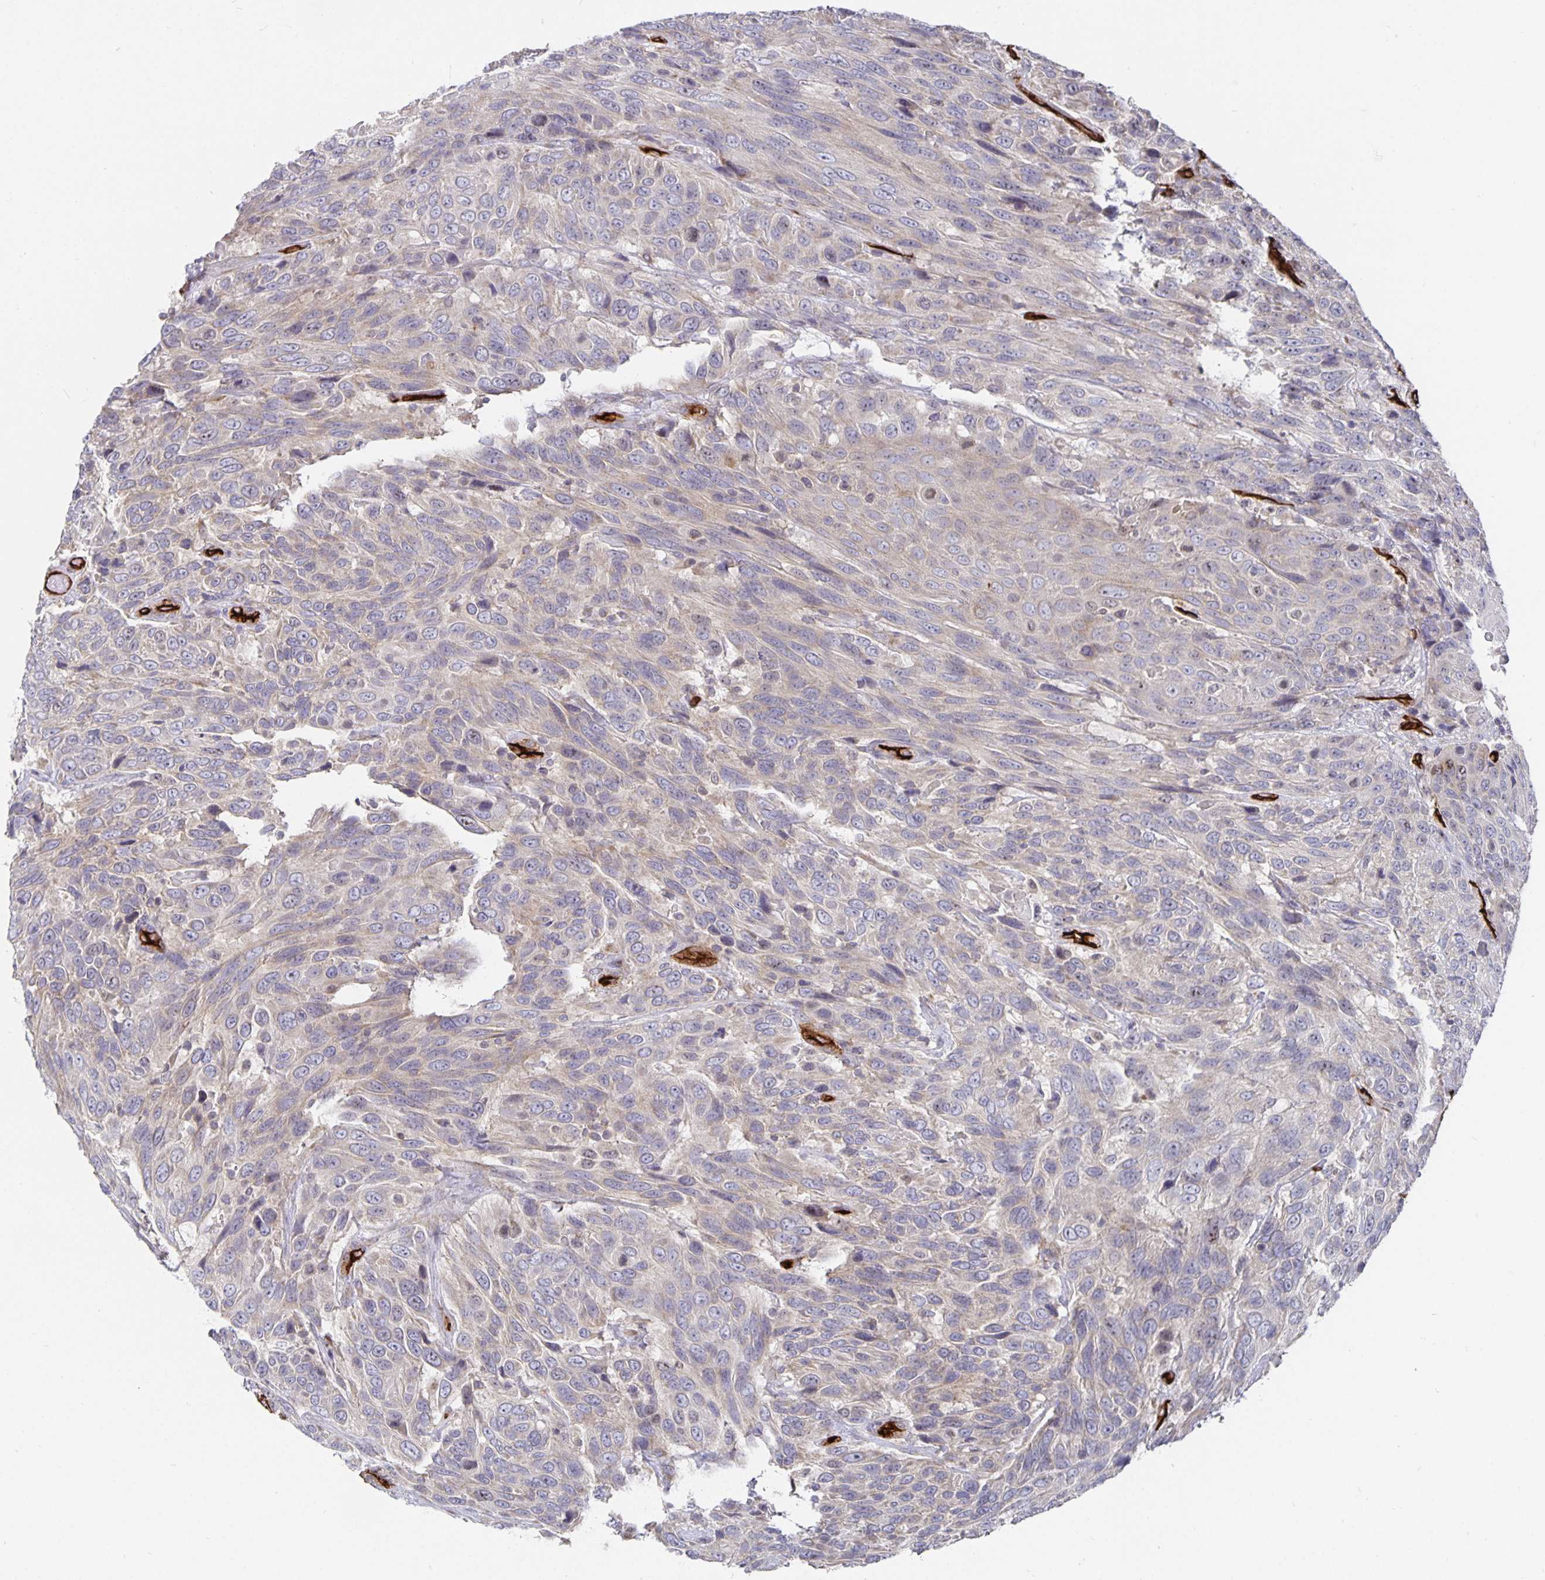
{"staining": {"intensity": "negative", "quantity": "none", "location": "none"}, "tissue": "urothelial cancer", "cell_type": "Tumor cells", "image_type": "cancer", "snomed": [{"axis": "morphology", "description": "Urothelial carcinoma, High grade"}, {"axis": "topography", "description": "Urinary bladder"}], "caption": "DAB immunohistochemical staining of urothelial carcinoma (high-grade) exhibits no significant positivity in tumor cells.", "gene": "PODXL", "patient": {"sex": "female", "age": 70}}